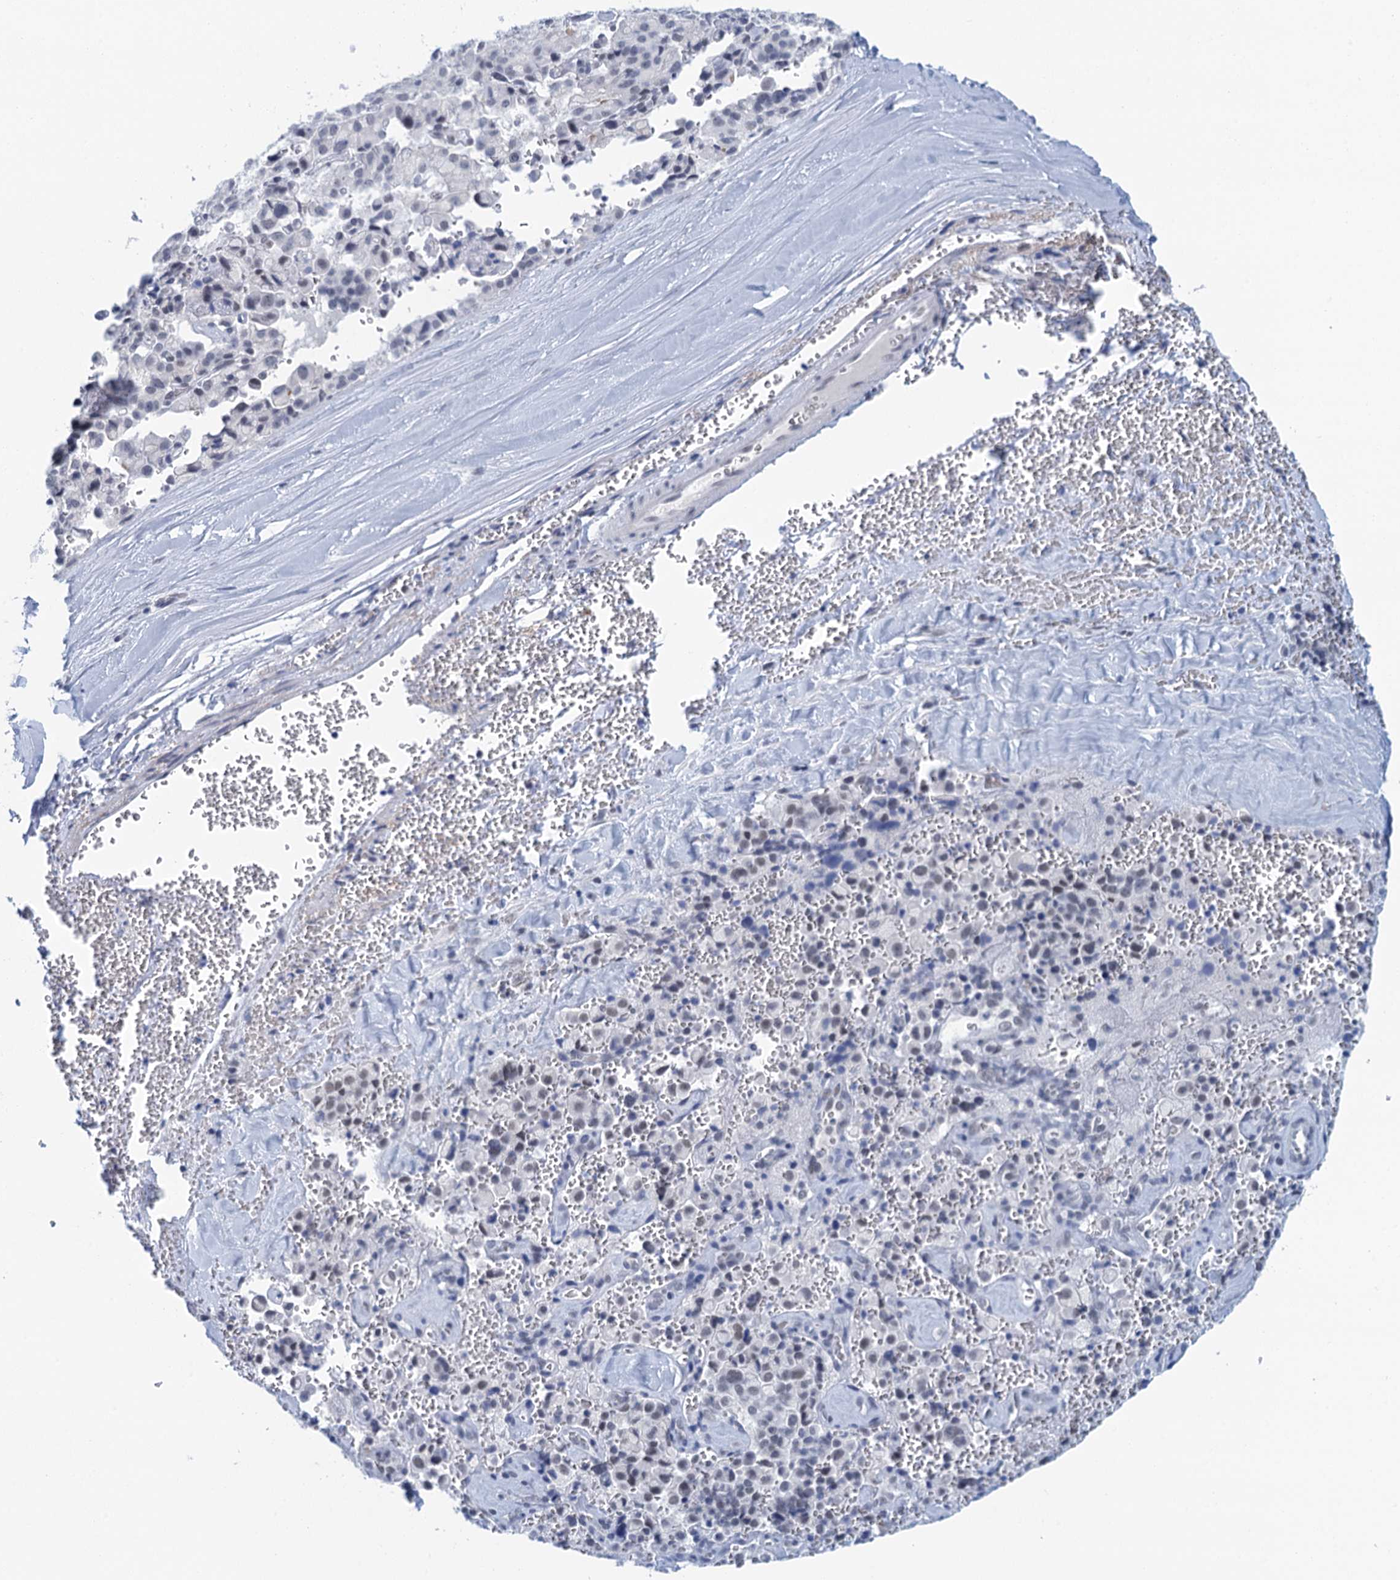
{"staining": {"intensity": "weak", "quantity": "25%-75%", "location": "nuclear"}, "tissue": "pancreatic cancer", "cell_type": "Tumor cells", "image_type": "cancer", "snomed": [{"axis": "morphology", "description": "Adenocarcinoma, NOS"}, {"axis": "topography", "description": "Pancreas"}], "caption": "High-power microscopy captured an IHC image of pancreatic cancer, revealing weak nuclear staining in about 25%-75% of tumor cells. (brown staining indicates protein expression, while blue staining denotes nuclei).", "gene": "EPS8L1", "patient": {"sex": "male", "age": 65}}